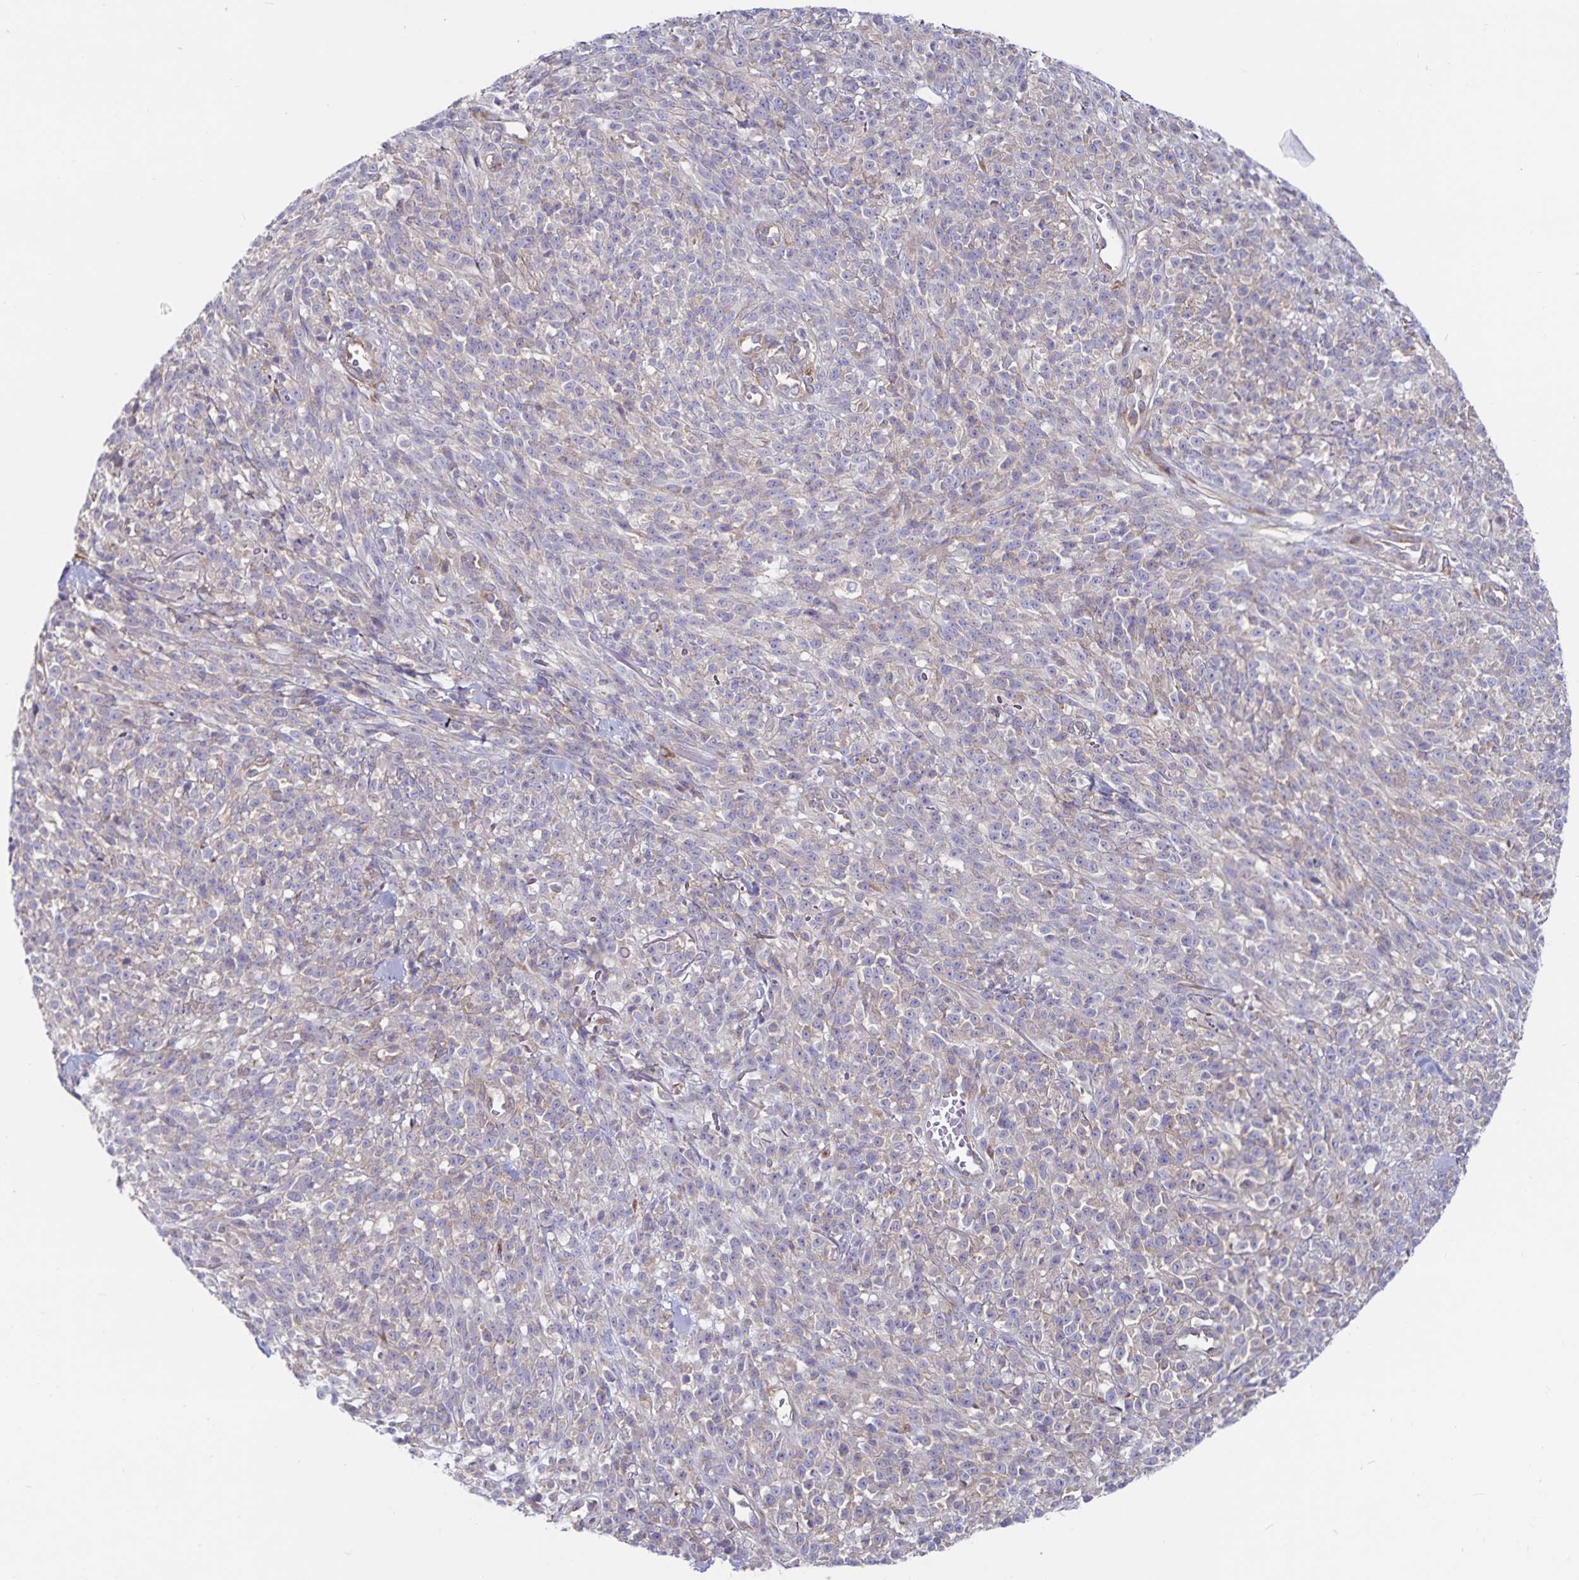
{"staining": {"intensity": "negative", "quantity": "none", "location": "none"}, "tissue": "melanoma", "cell_type": "Tumor cells", "image_type": "cancer", "snomed": [{"axis": "morphology", "description": "Malignant melanoma, NOS"}, {"axis": "topography", "description": "Skin"}, {"axis": "topography", "description": "Skin of trunk"}], "caption": "Melanoma was stained to show a protein in brown. There is no significant expression in tumor cells.", "gene": "FAM120A", "patient": {"sex": "male", "age": 74}}